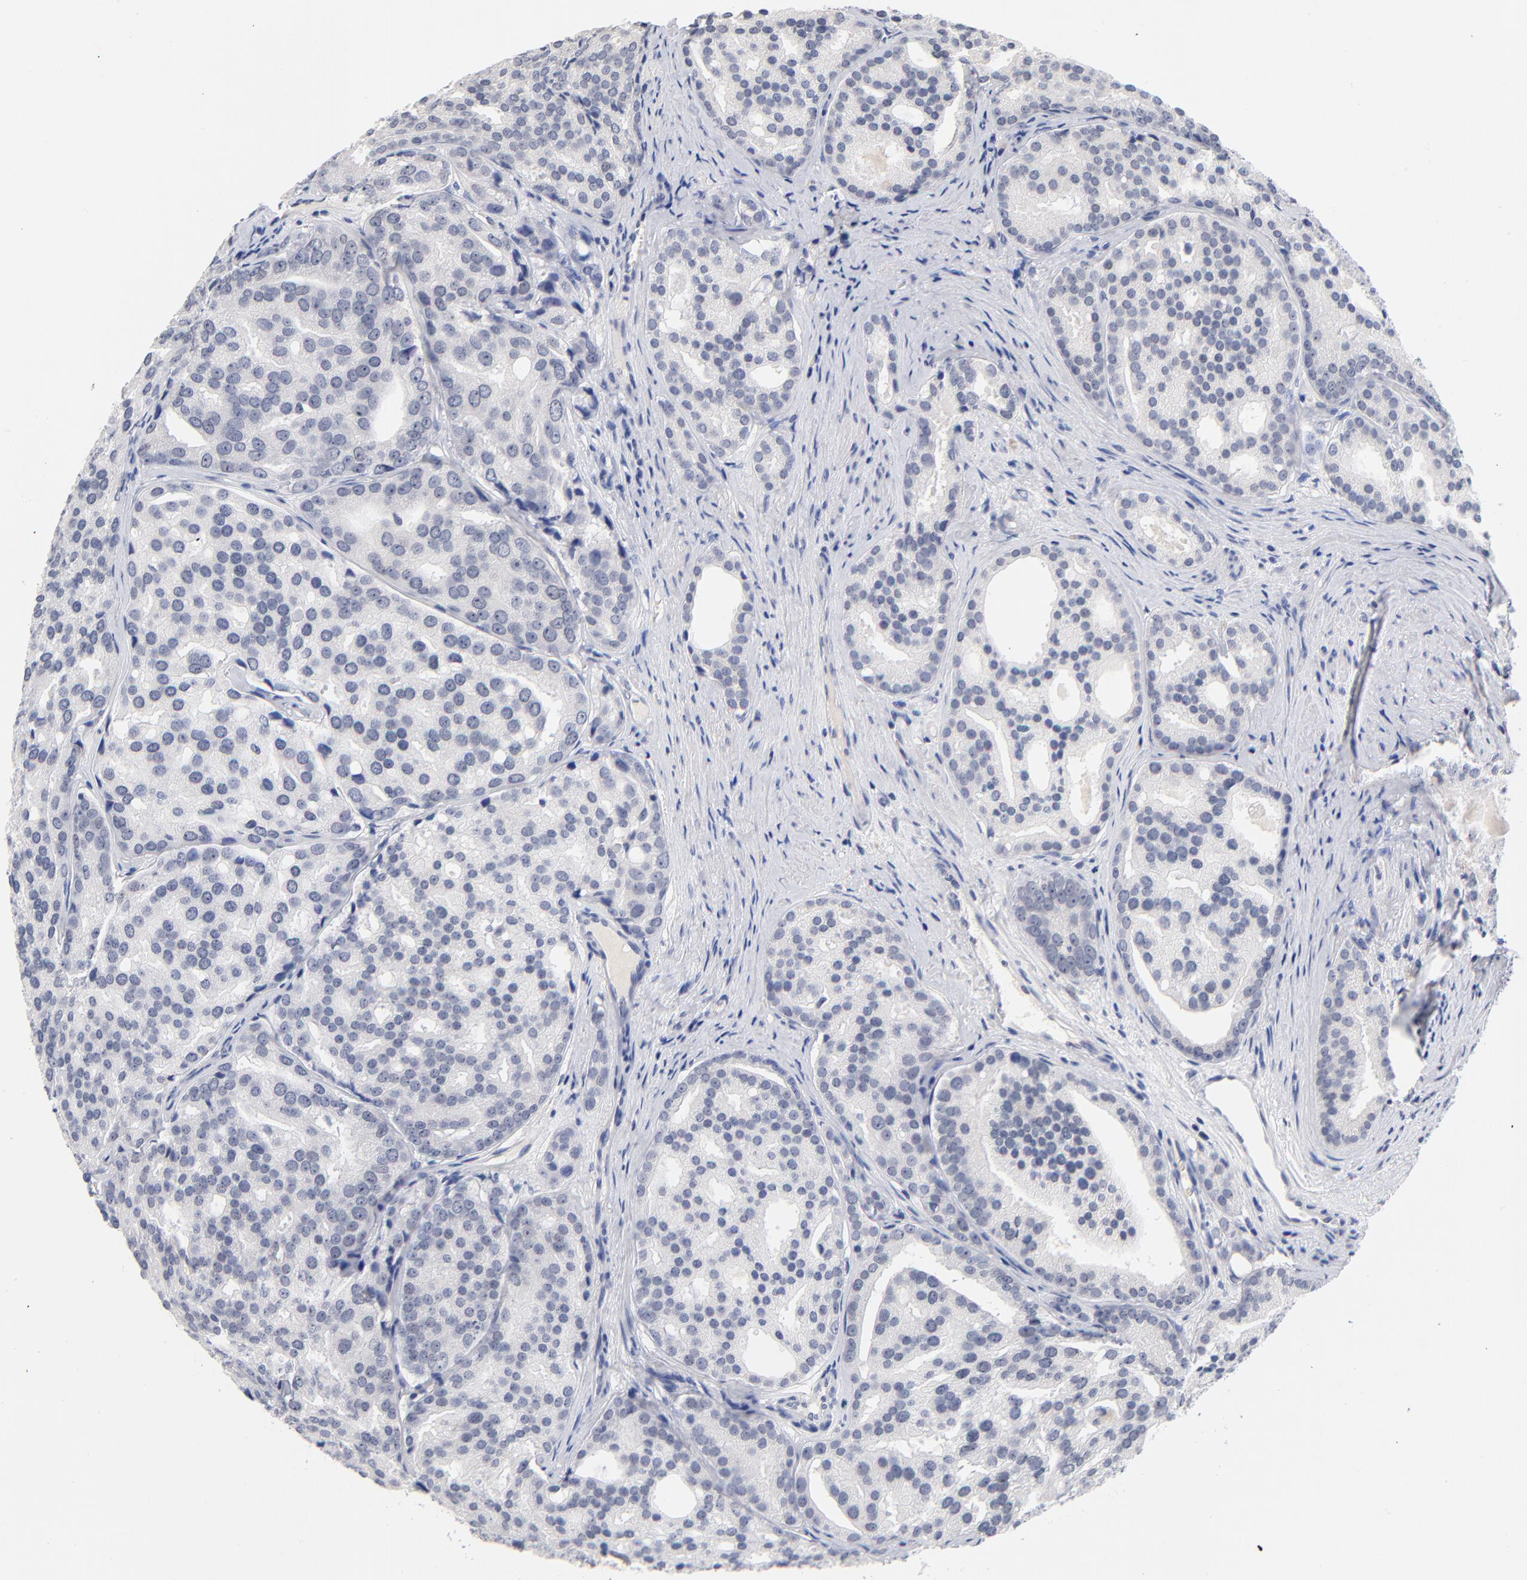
{"staining": {"intensity": "negative", "quantity": "none", "location": "none"}, "tissue": "prostate cancer", "cell_type": "Tumor cells", "image_type": "cancer", "snomed": [{"axis": "morphology", "description": "Adenocarcinoma, High grade"}, {"axis": "topography", "description": "Prostate"}], "caption": "Prostate high-grade adenocarcinoma was stained to show a protein in brown. There is no significant staining in tumor cells. The staining was performed using DAB to visualize the protein expression in brown, while the nuclei were stained in blue with hematoxylin (Magnification: 20x).", "gene": "ORC2", "patient": {"sex": "male", "age": 64}}